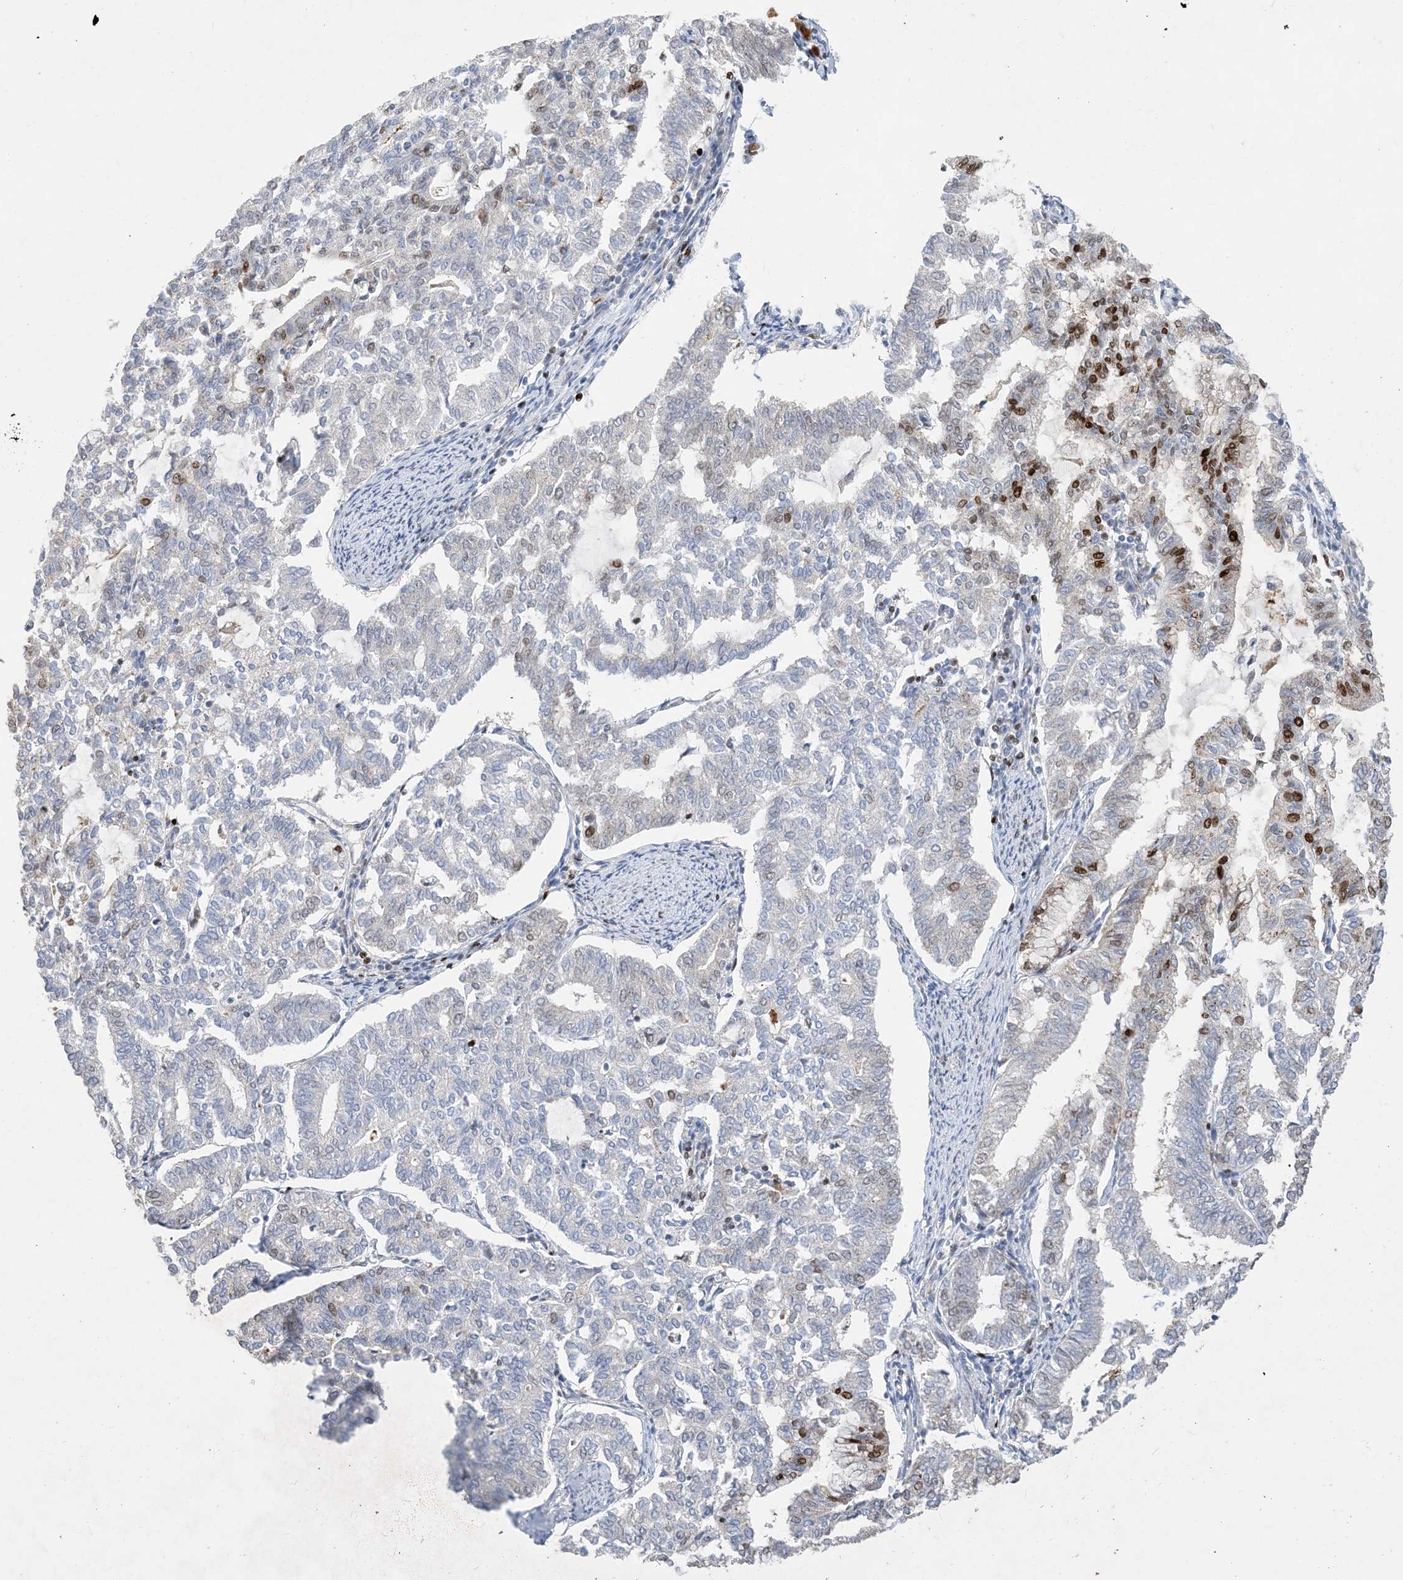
{"staining": {"intensity": "moderate", "quantity": "<25%", "location": "nuclear"}, "tissue": "endometrial cancer", "cell_type": "Tumor cells", "image_type": "cancer", "snomed": [{"axis": "morphology", "description": "Adenocarcinoma, NOS"}, {"axis": "topography", "description": "Endometrium"}], "caption": "Brown immunohistochemical staining in endometrial adenocarcinoma exhibits moderate nuclear positivity in about <25% of tumor cells.", "gene": "SLC25A53", "patient": {"sex": "female", "age": 79}}